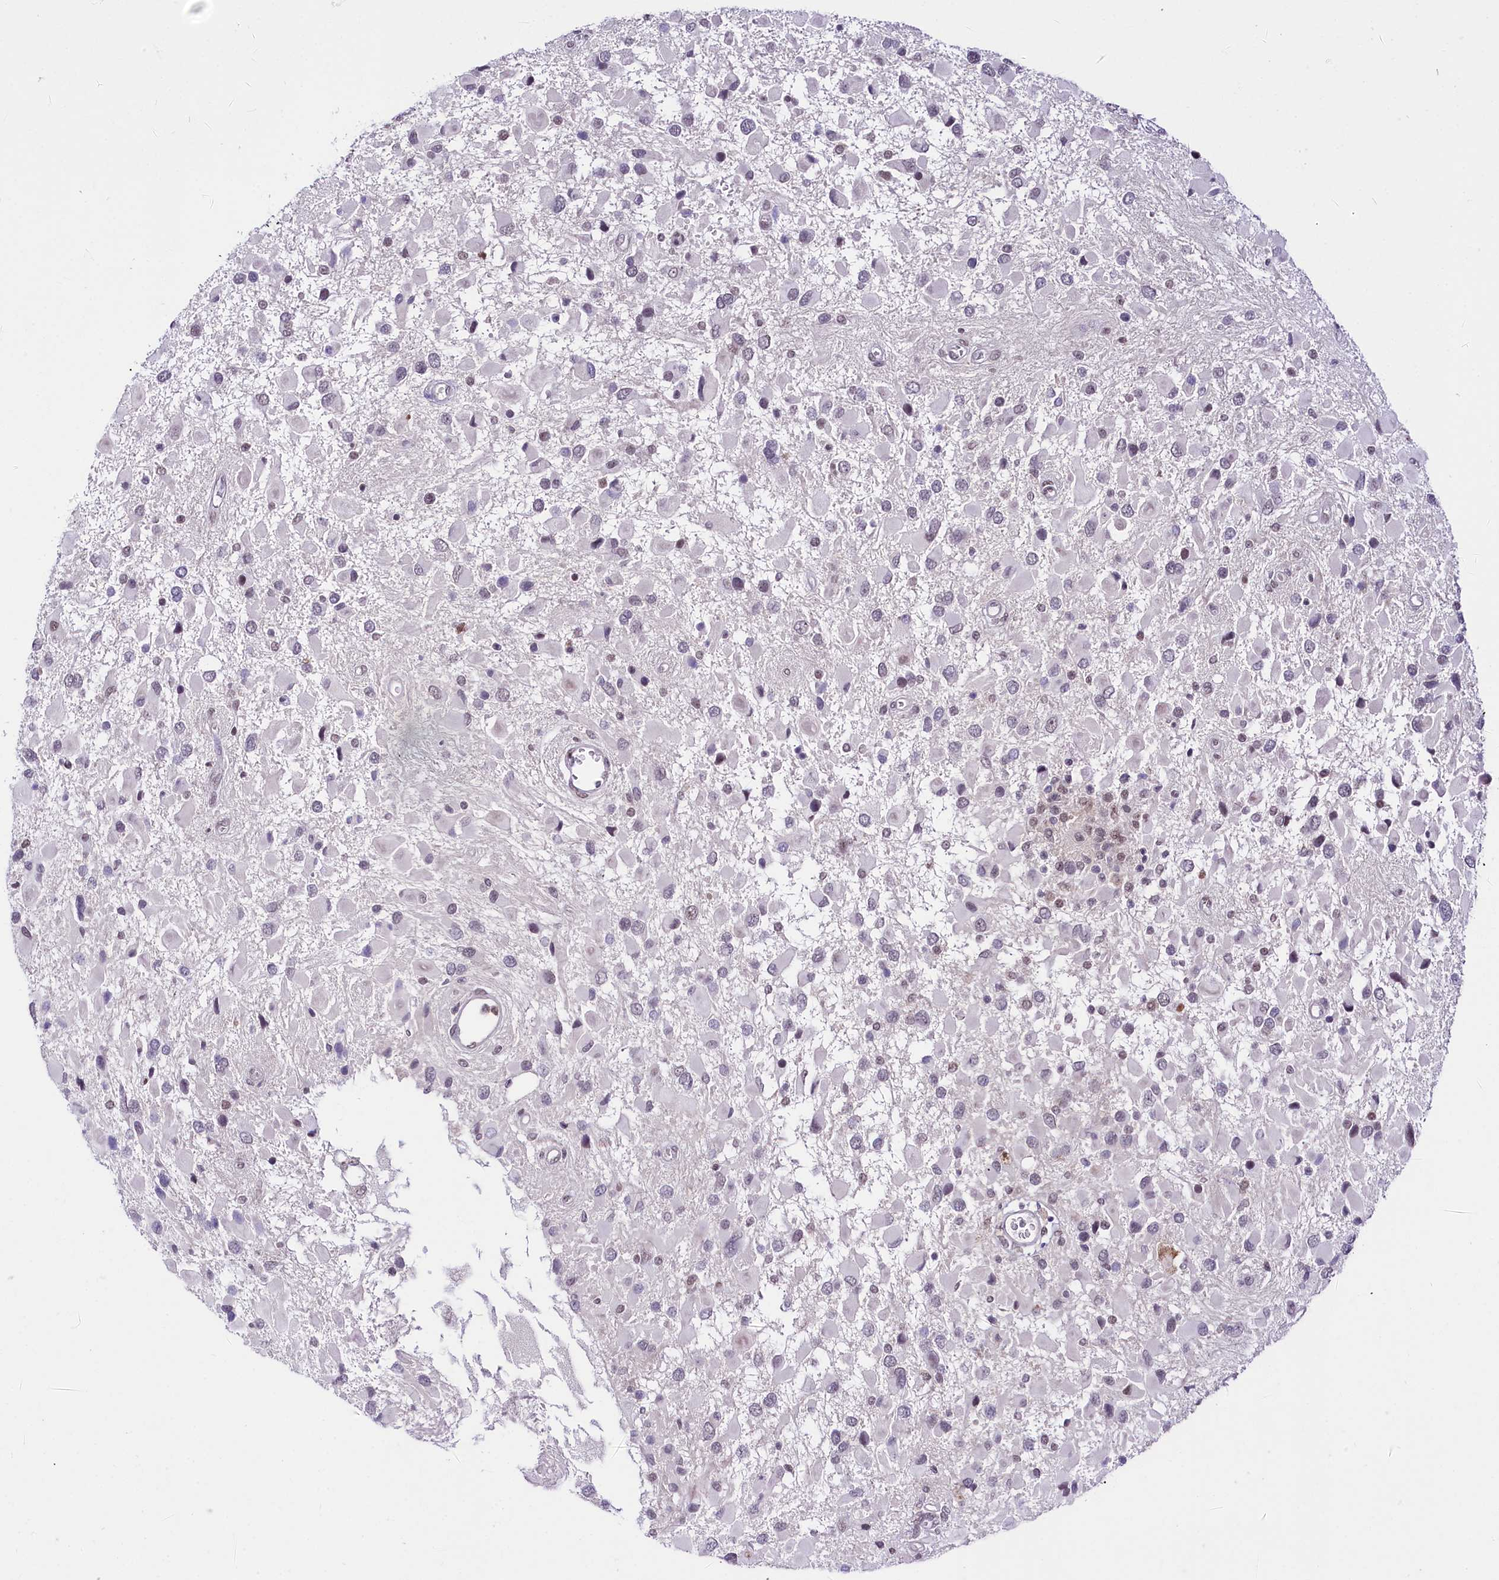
{"staining": {"intensity": "negative", "quantity": "none", "location": "none"}, "tissue": "glioma", "cell_type": "Tumor cells", "image_type": "cancer", "snomed": [{"axis": "morphology", "description": "Glioma, malignant, High grade"}, {"axis": "topography", "description": "Brain"}], "caption": "Photomicrograph shows no protein positivity in tumor cells of malignant glioma (high-grade) tissue.", "gene": "SCAF11", "patient": {"sex": "male", "age": 53}}